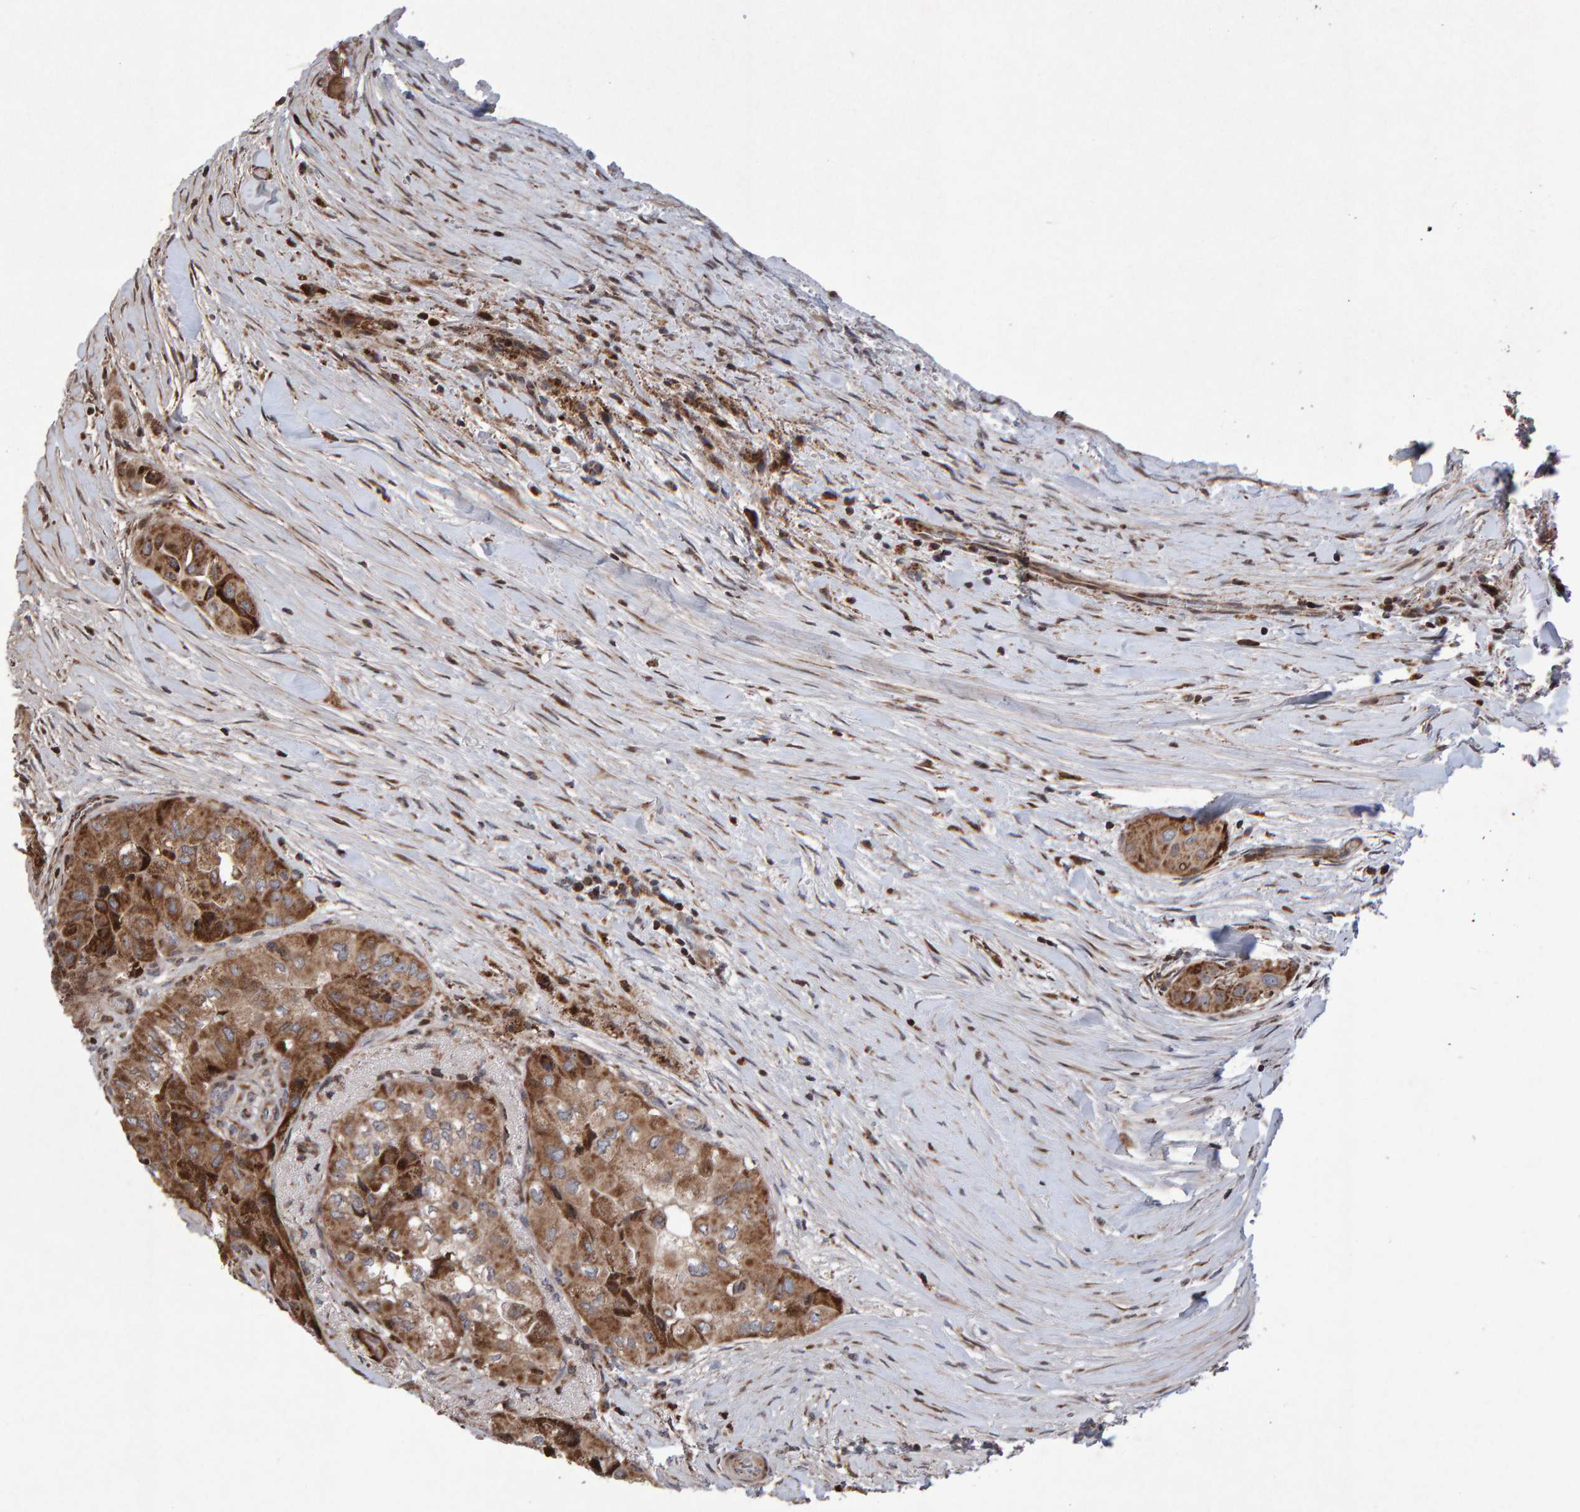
{"staining": {"intensity": "strong", "quantity": ">75%", "location": "cytoplasmic/membranous"}, "tissue": "thyroid cancer", "cell_type": "Tumor cells", "image_type": "cancer", "snomed": [{"axis": "morphology", "description": "Papillary adenocarcinoma, NOS"}, {"axis": "topography", "description": "Thyroid gland"}], "caption": "DAB (3,3'-diaminobenzidine) immunohistochemical staining of human thyroid cancer displays strong cytoplasmic/membranous protein staining in about >75% of tumor cells.", "gene": "PECR", "patient": {"sex": "female", "age": 59}}